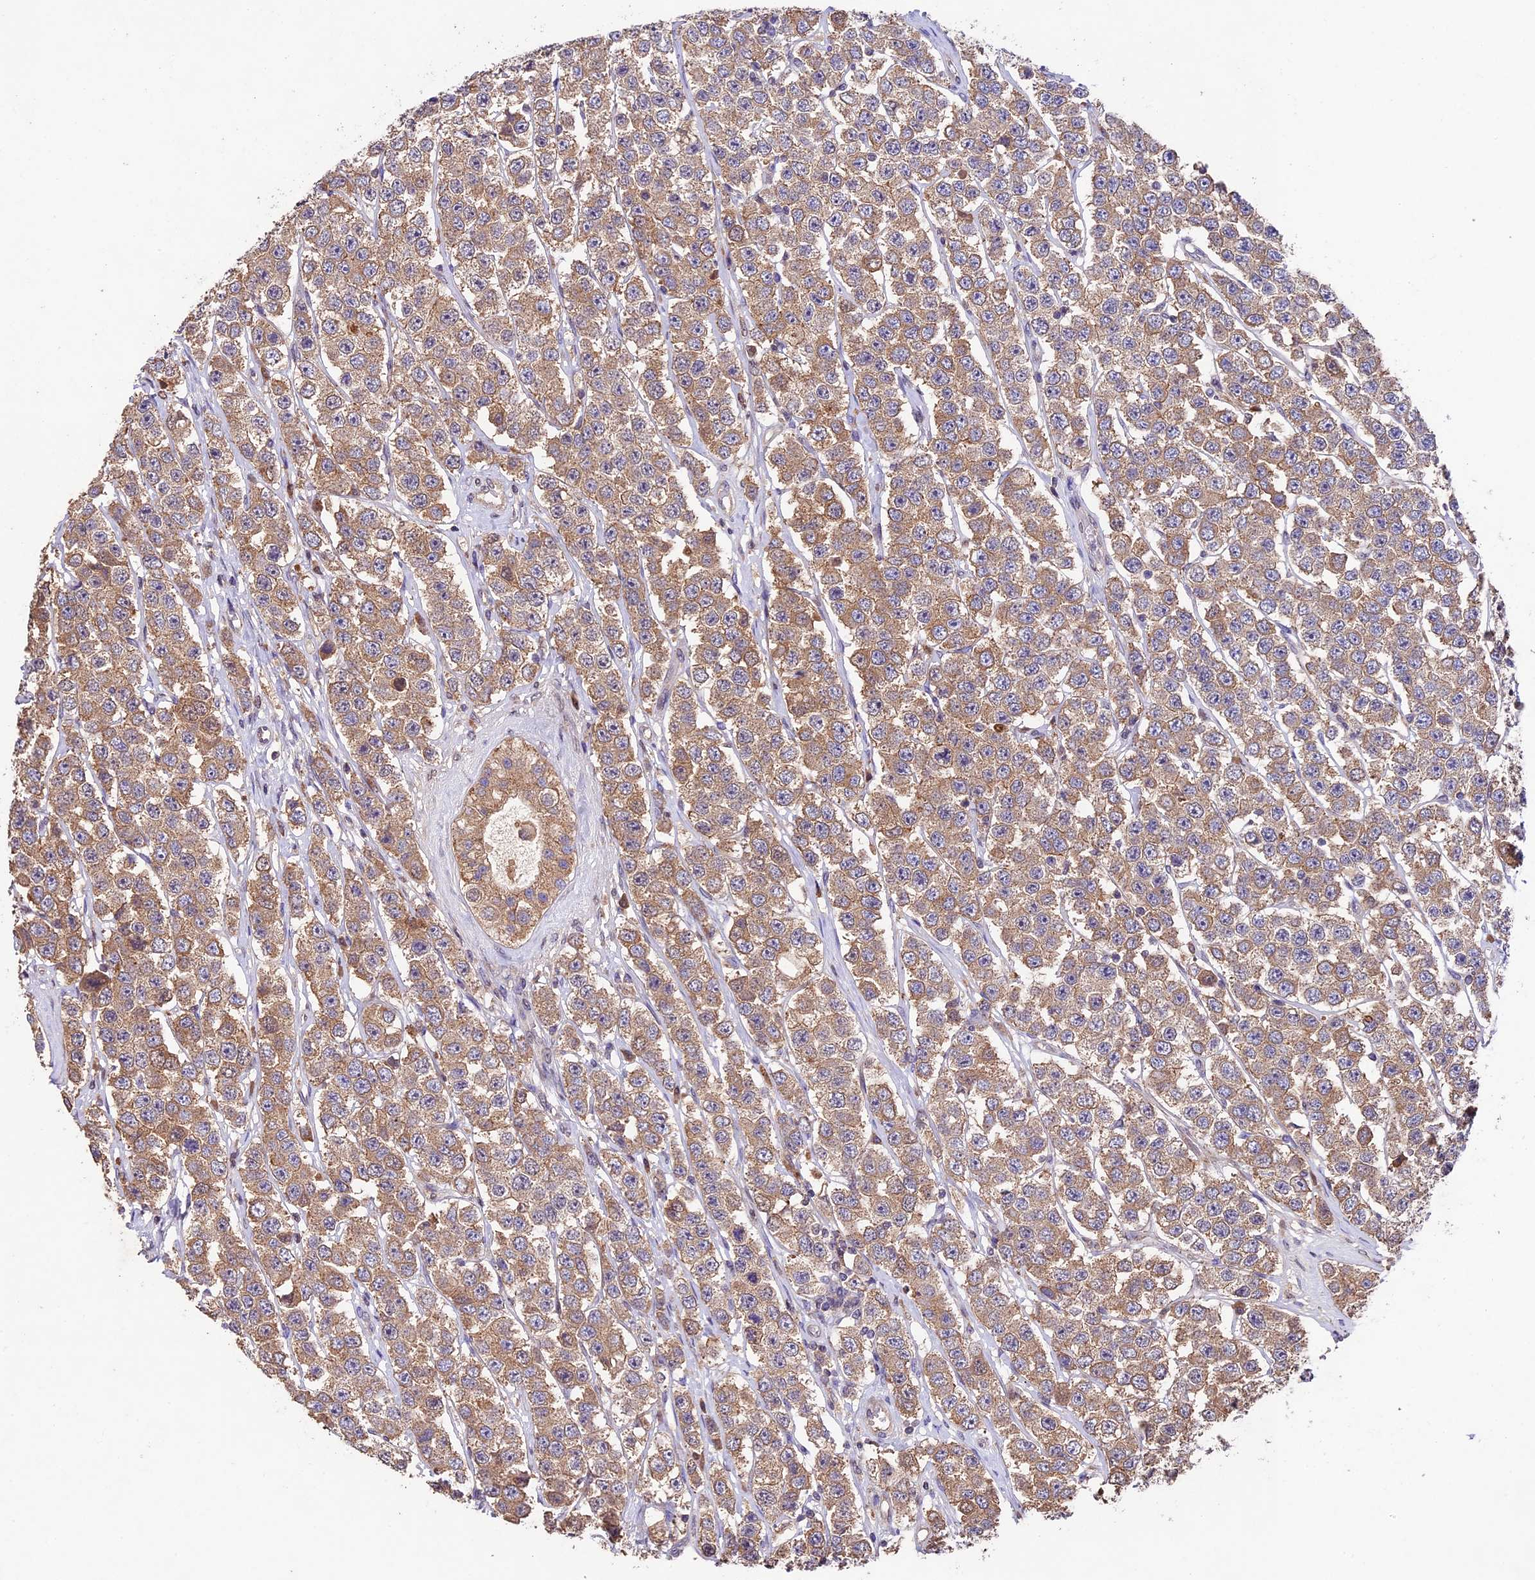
{"staining": {"intensity": "moderate", "quantity": ">75%", "location": "cytoplasmic/membranous"}, "tissue": "testis cancer", "cell_type": "Tumor cells", "image_type": "cancer", "snomed": [{"axis": "morphology", "description": "Seminoma, NOS"}, {"axis": "topography", "description": "Testis"}], "caption": "Testis seminoma was stained to show a protein in brown. There is medium levels of moderate cytoplasmic/membranous positivity in approximately >75% of tumor cells.", "gene": "SBNO2", "patient": {"sex": "male", "age": 28}}